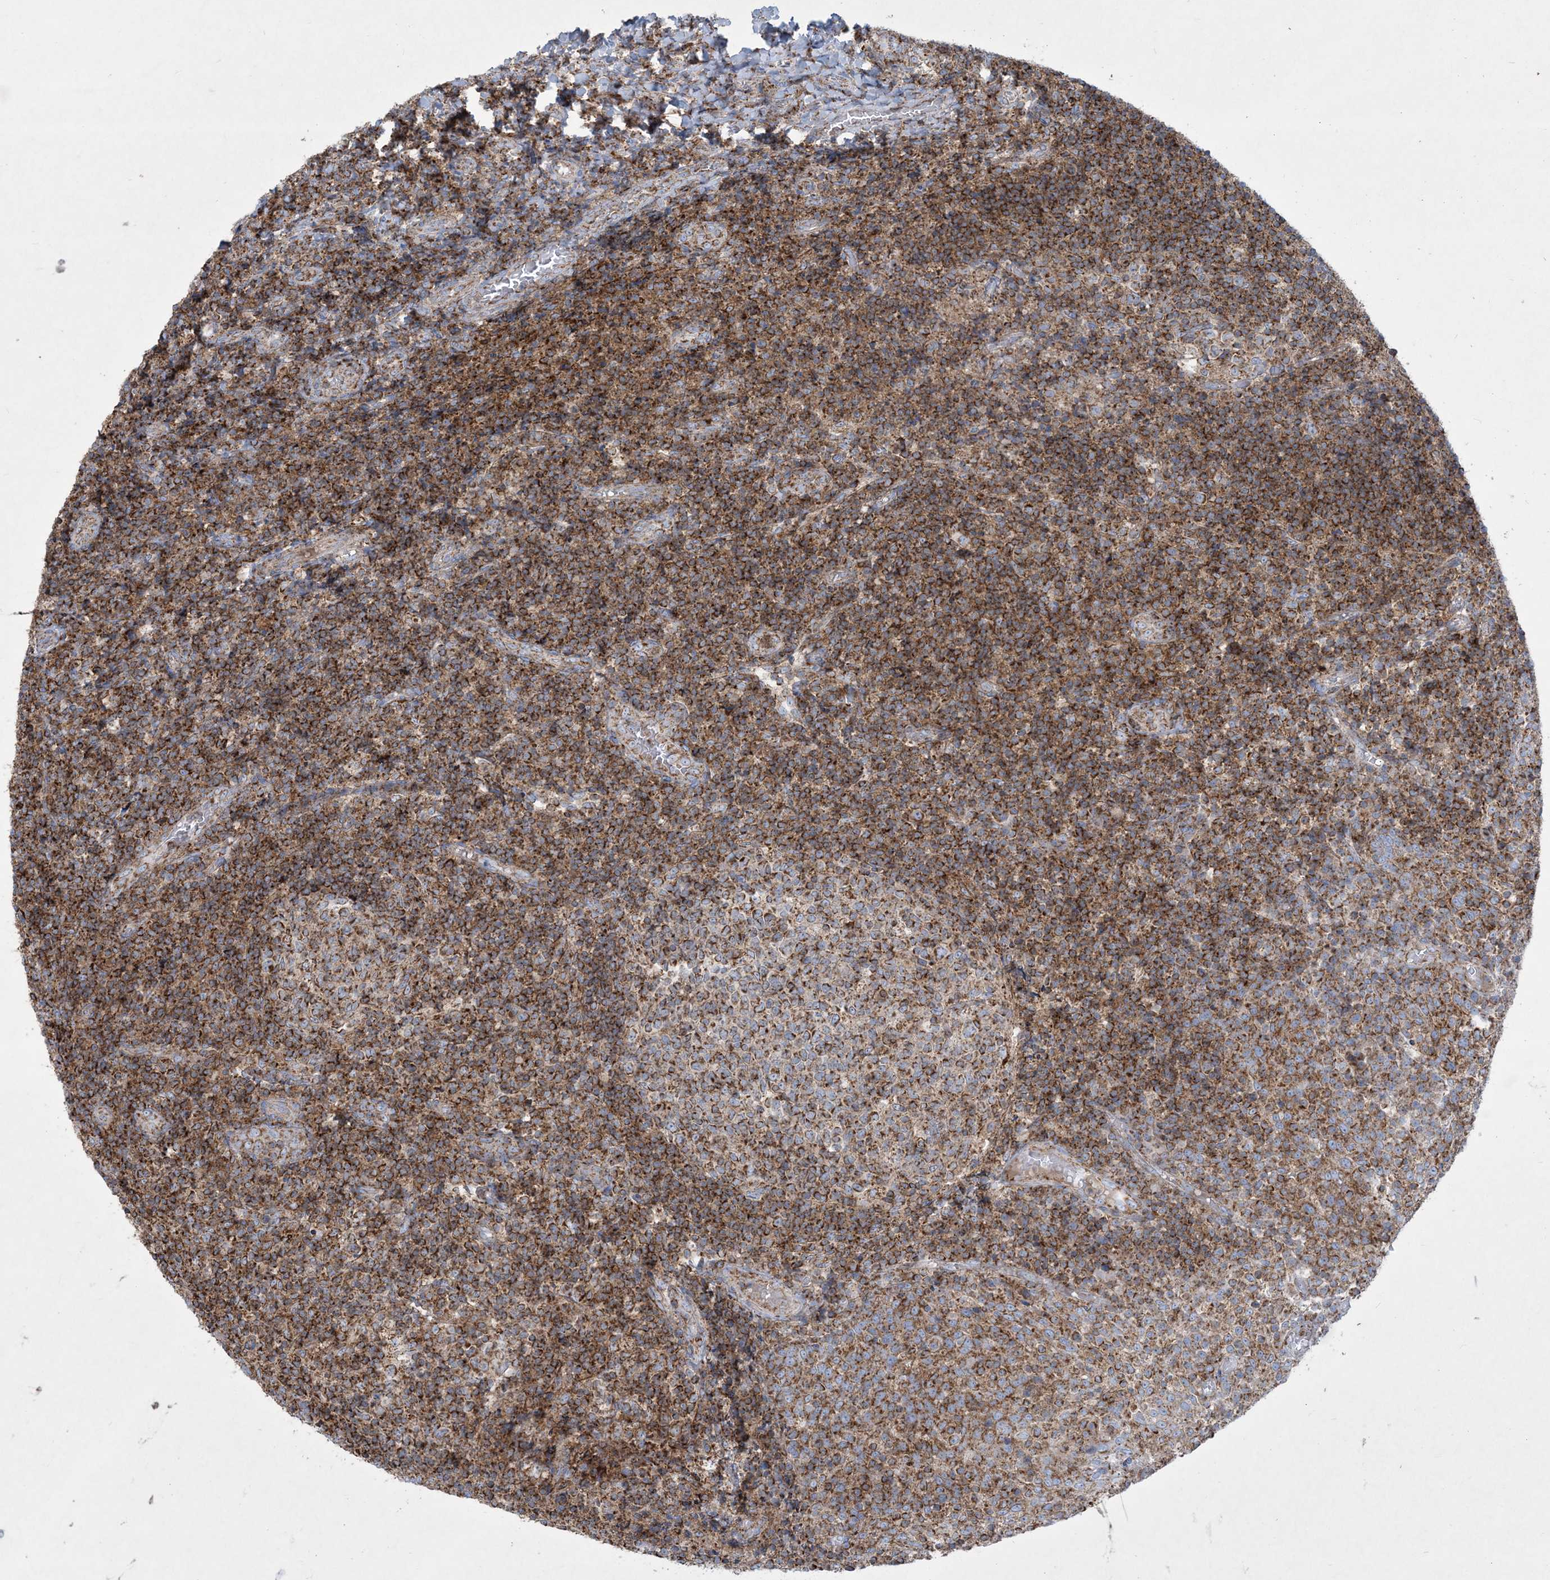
{"staining": {"intensity": "strong", "quantity": ">75%", "location": "cytoplasmic/membranous"}, "tissue": "tonsil", "cell_type": "Germinal center cells", "image_type": "normal", "snomed": [{"axis": "morphology", "description": "Normal tissue, NOS"}, {"axis": "topography", "description": "Tonsil"}], "caption": "A brown stain labels strong cytoplasmic/membranous expression of a protein in germinal center cells of benign human tonsil. The protein of interest is shown in brown color, while the nuclei are stained blue.", "gene": "BEND4", "patient": {"sex": "female", "age": 19}}